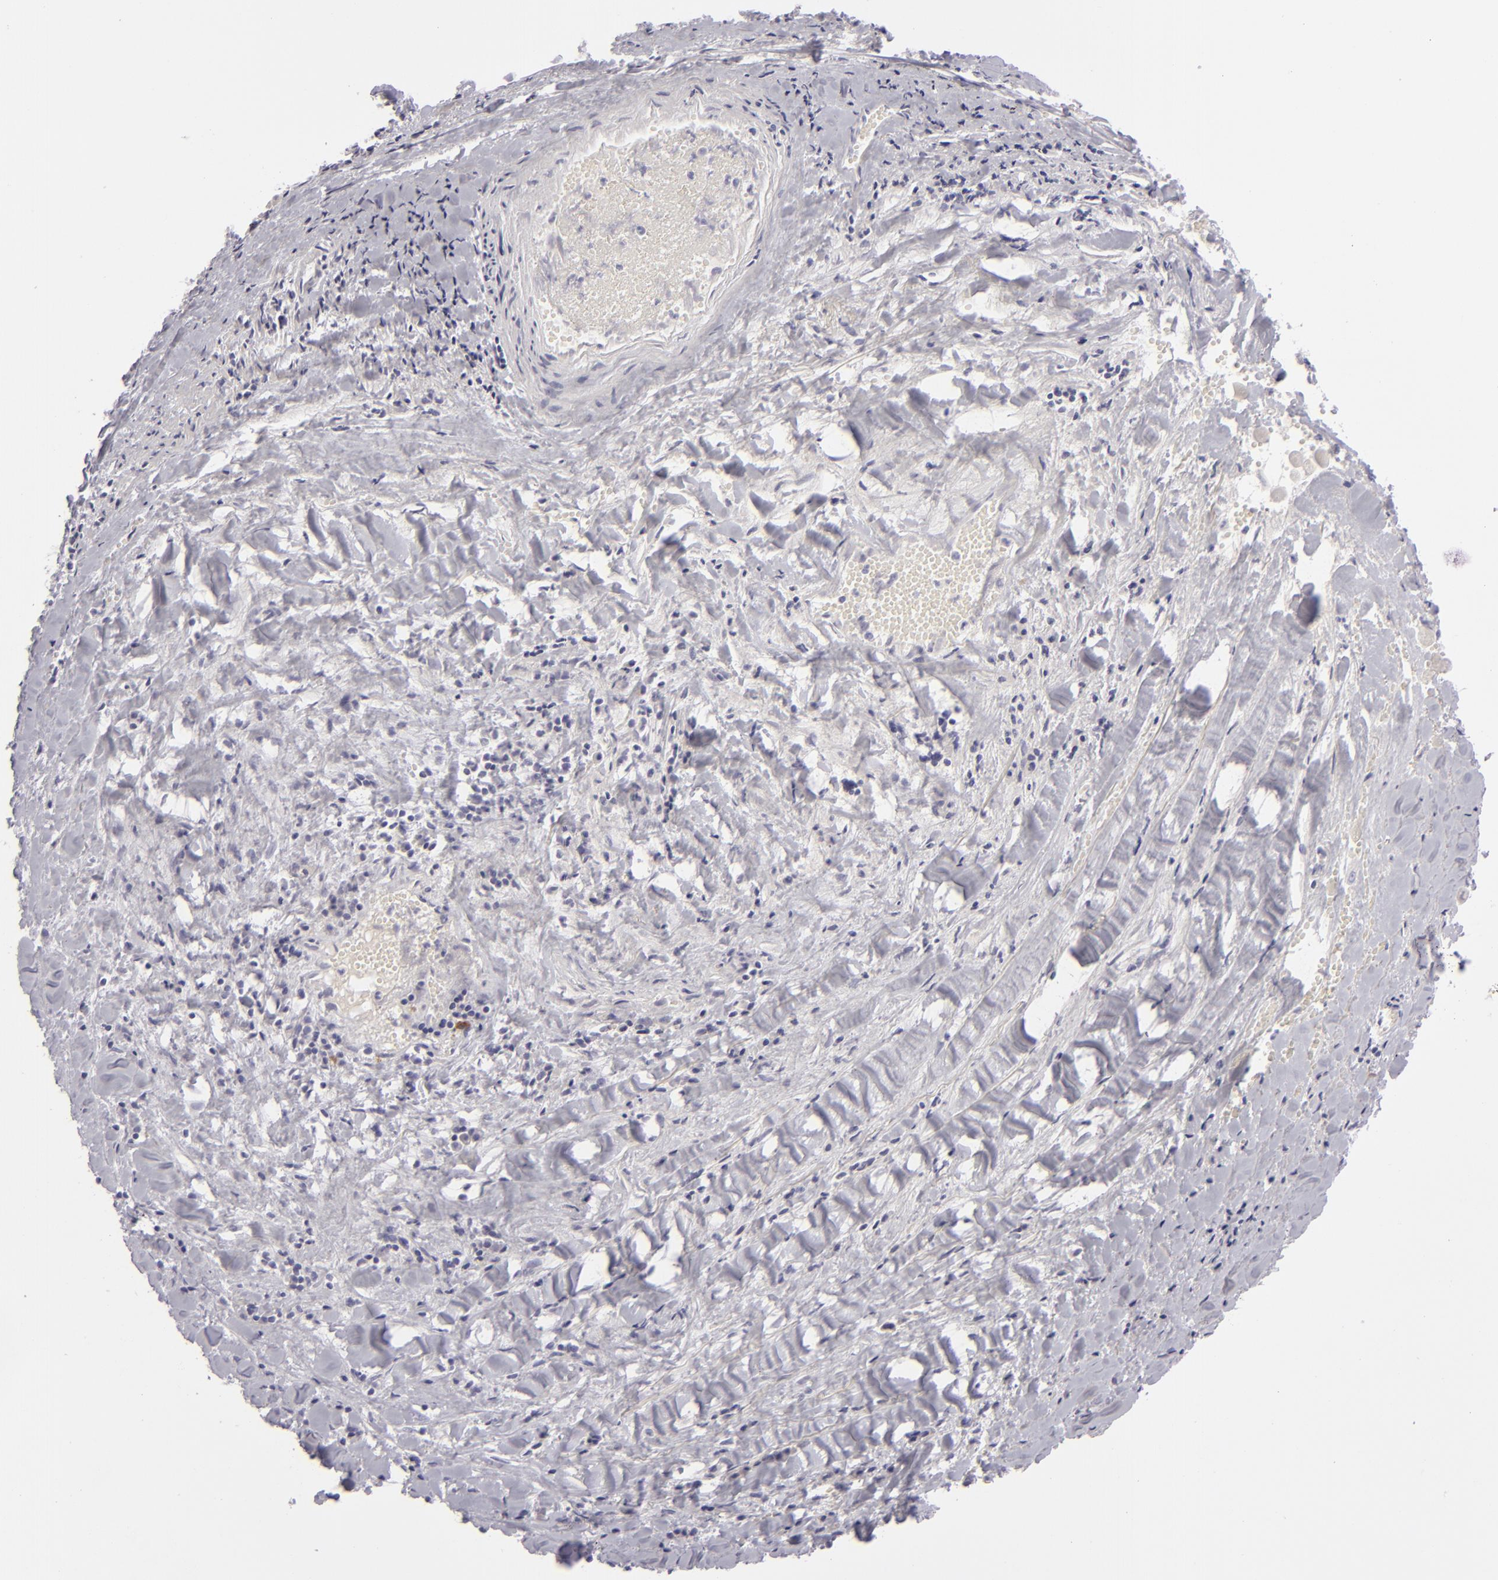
{"staining": {"intensity": "negative", "quantity": "none", "location": "none"}, "tissue": "lung cancer", "cell_type": "Tumor cells", "image_type": "cancer", "snomed": [{"axis": "morphology", "description": "Adenocarcinoma, NOS"}, {"axis": "topography", "description": "Lung"}], "caption": "A photomicrograph of human lung cancer (adenocarcinoma) is negative for staining in tumor cells. The staining is performed using DAB (3,3'-diaminobenzidine) brown chromogen with nuclei counter-stained in using hematoxylin.", "gene": "CDX2", "patient": {"sex": "male", "age": 60}}